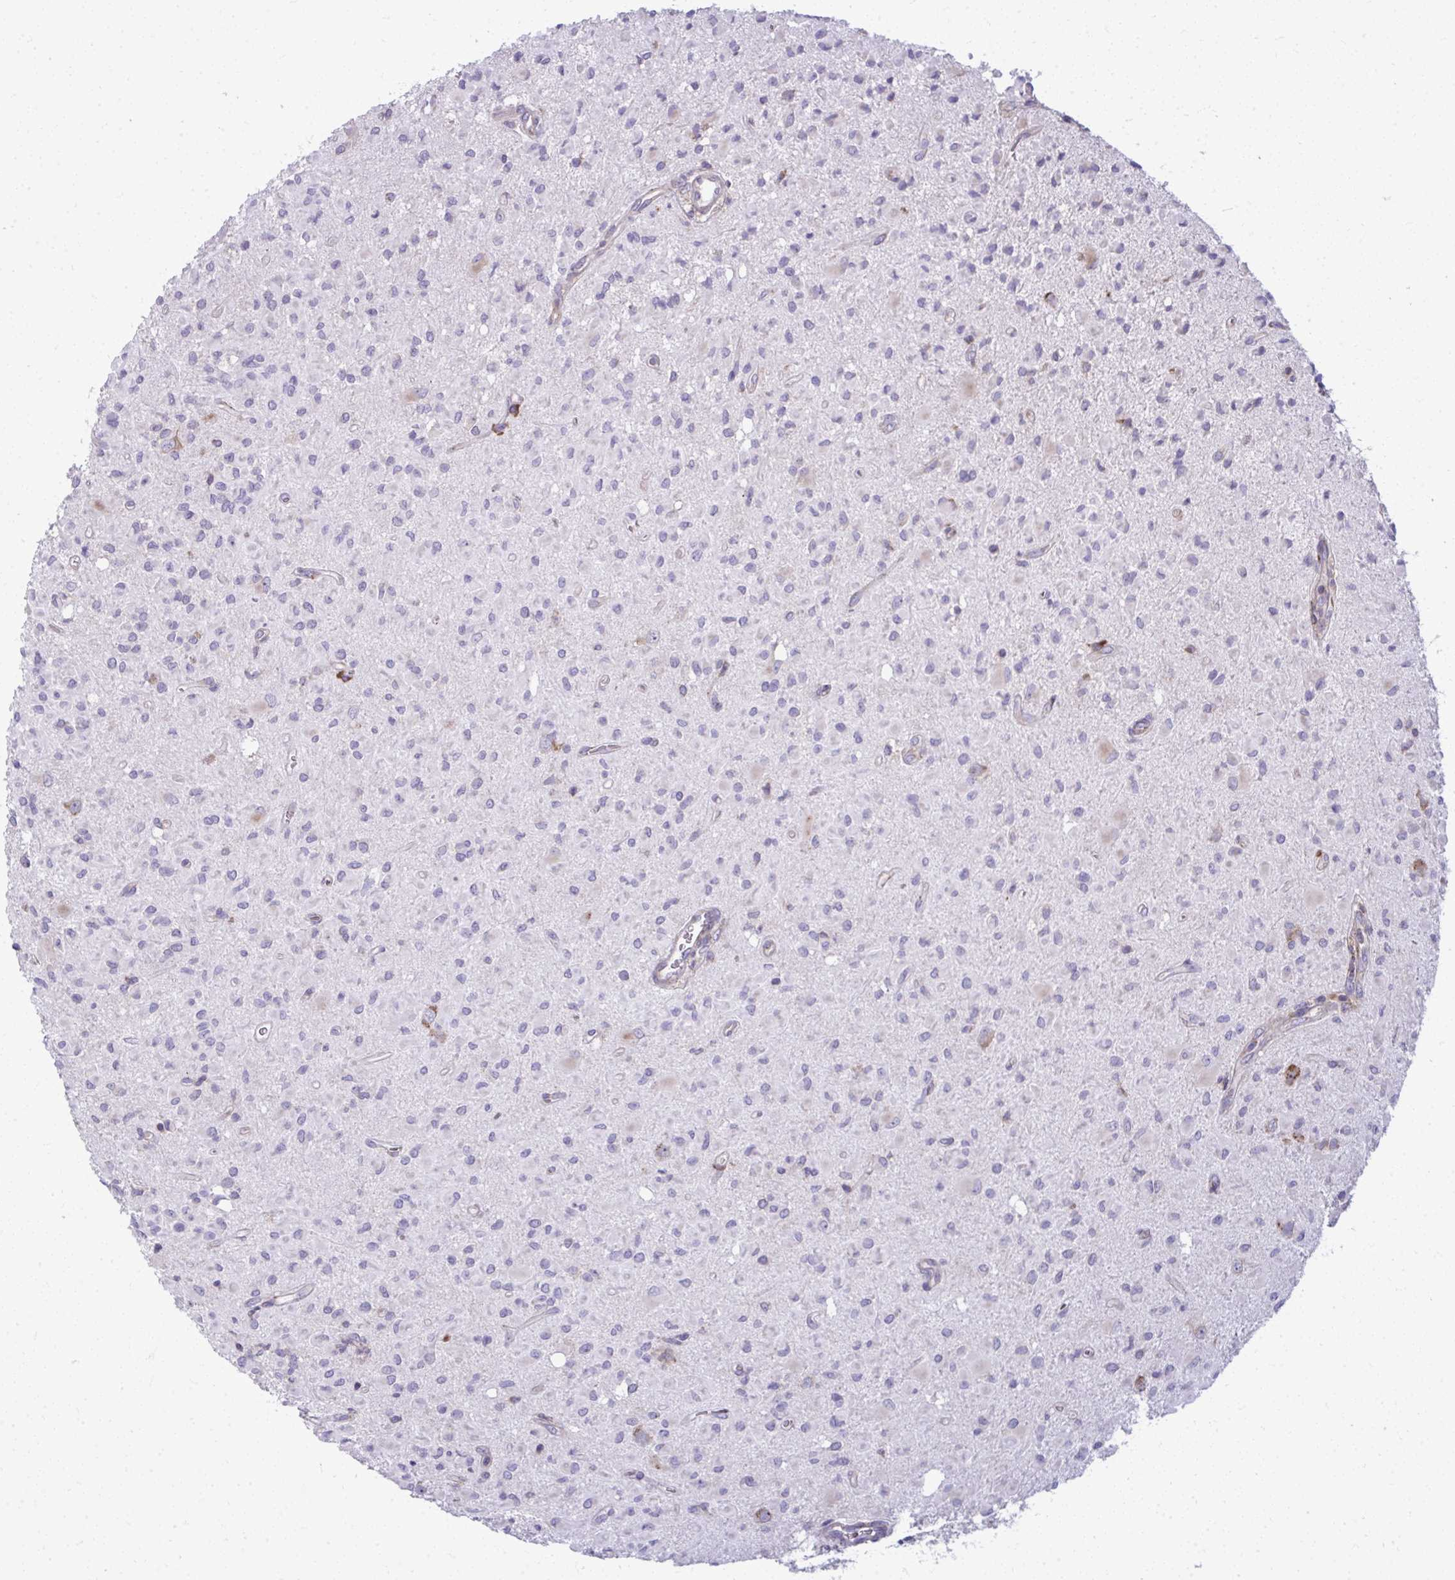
{"staining": {"intensity": "negative", "quantity": "none", "location": "none"}, "tissue": "glioma", "cell_type": "Tumor cells", "image_type": "cancer", "snomed": [{"axis": "morphology", "description": "Glioma, malignant, Low grade"}, {"axis": "topography", "description": "Brain"}], "caption": "DAB (3,3'-diaminobenzidine) immunohistochemical staining of glioma demonstrates no significant positivity in tumor cells. Brightfield microscopy of immunohistochemistry (IHC) stained with DAB (3,3'-diaminobenzidine) (brown) and hematoxylin (blue), captured at high magnification.", "gene": "GFPT2", "patient": {"sex": "female", "age": 33}}